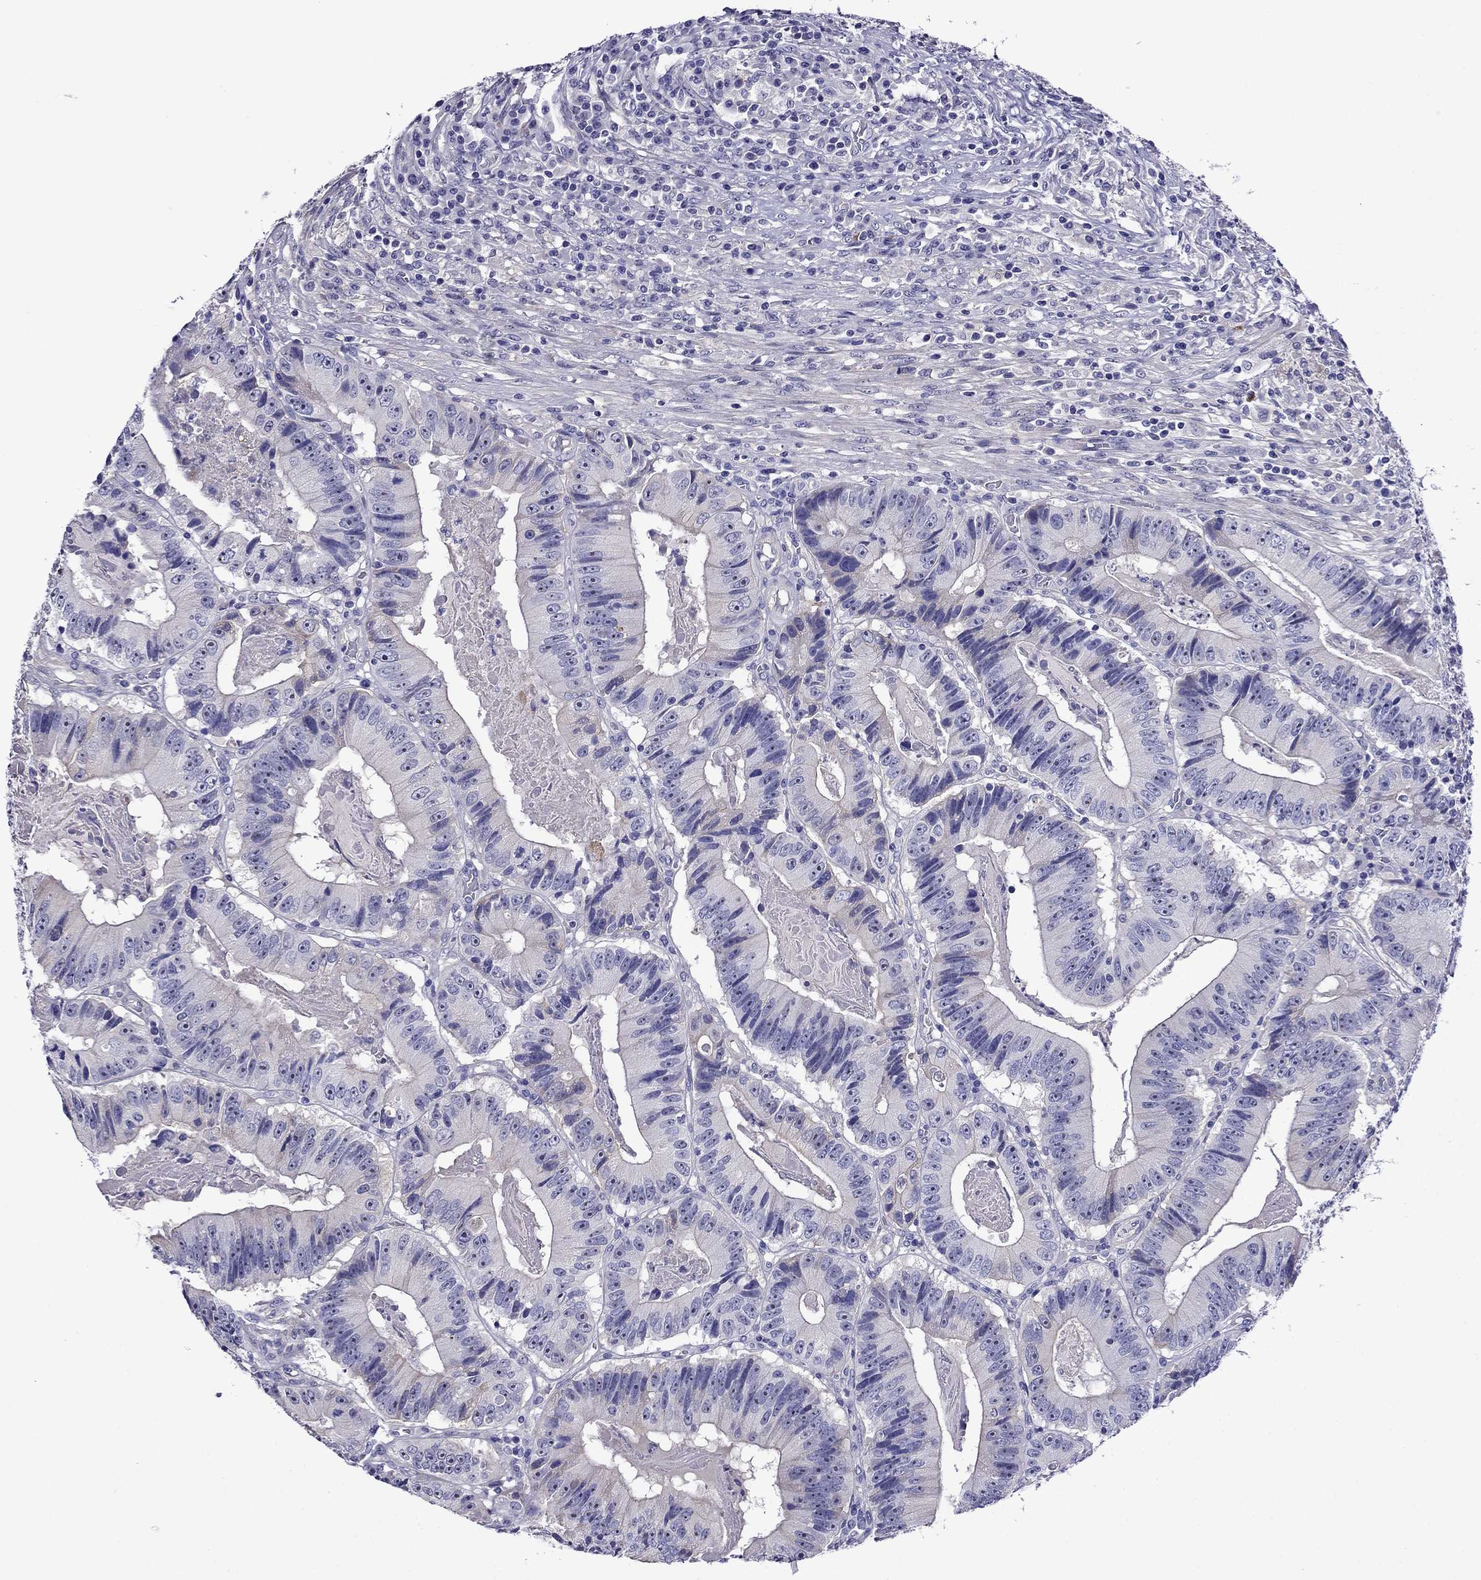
{"staining": {"intensity": "negative", "quantity": "none", "location": "none"}, "tissue": "colorectal cancer", "cell_type": "Tumor cells", "image_type": "cancer", "snomed": [{"axis": "morphology", "description": "Adenocarcinoma, NOS"}, {"axis": "topography", "description": "Colon"}], "caption": "Human colorectal adenocarcinoma stained for a protein using immunohistochemistry displays no expression in tumor cells.", "gene": "SCG2", "patient": {"sex": "female", "age": 86}}